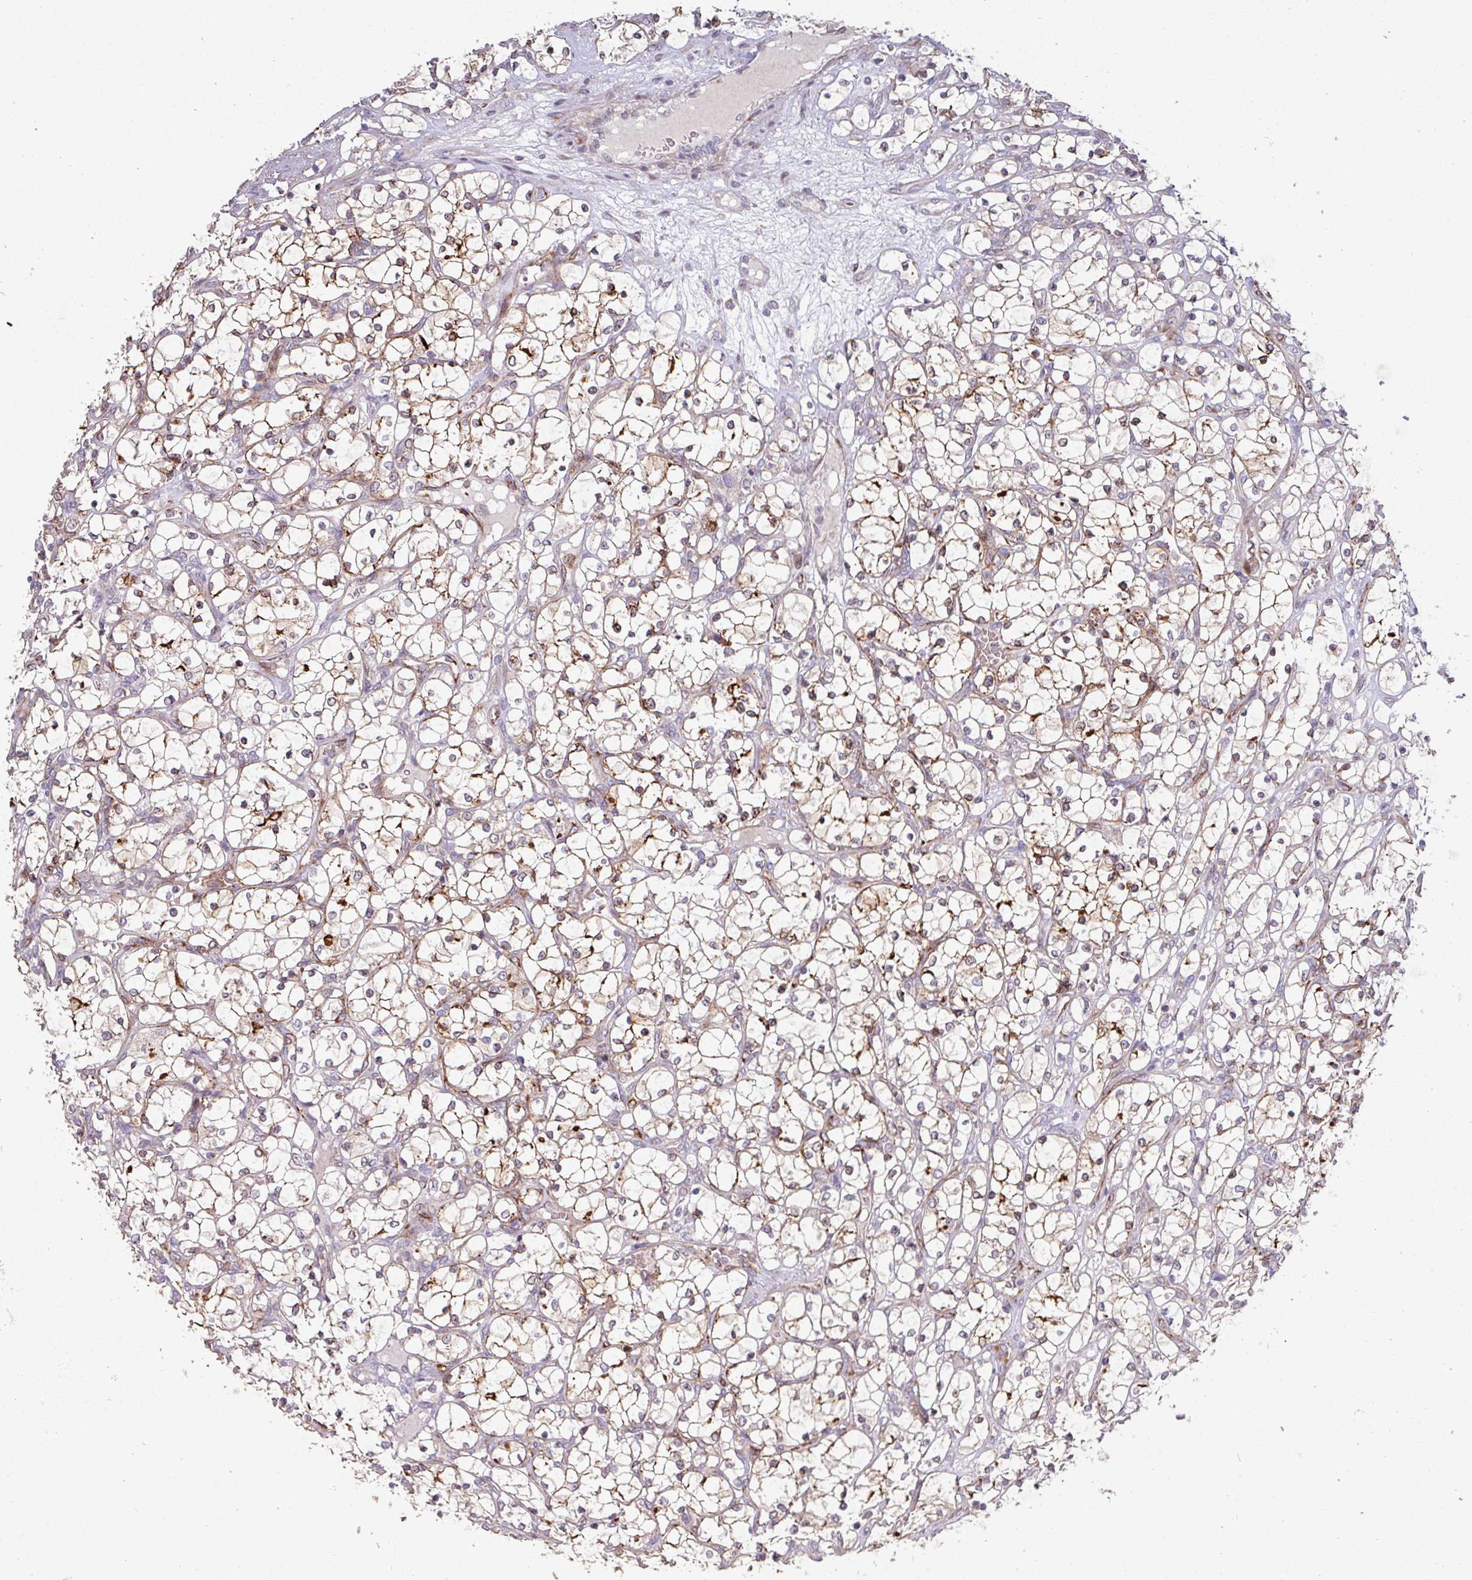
{"staining": {"intensity": "moderate", "quantity": "25%-75%", "location": "cytoplasmic/membranous"}, "tissue": "renal cancer", "cell_type": "Tumor cells", "image_type": "cancer", "snomed": [{"axis": "morphology", "description": "Adenocarcinoma, NOS"}, {"axis": "topography", "description": "Kidney"}], "caption": "About 25%-75% of tumor cells in adenocarcinoma (renal) reveal moderate cytoplasmic/membranous protein staining as visualized by brown immunohistochemical staining.", "gene": "RPL23A", "patient": {"sex": "female", "age": 69}}